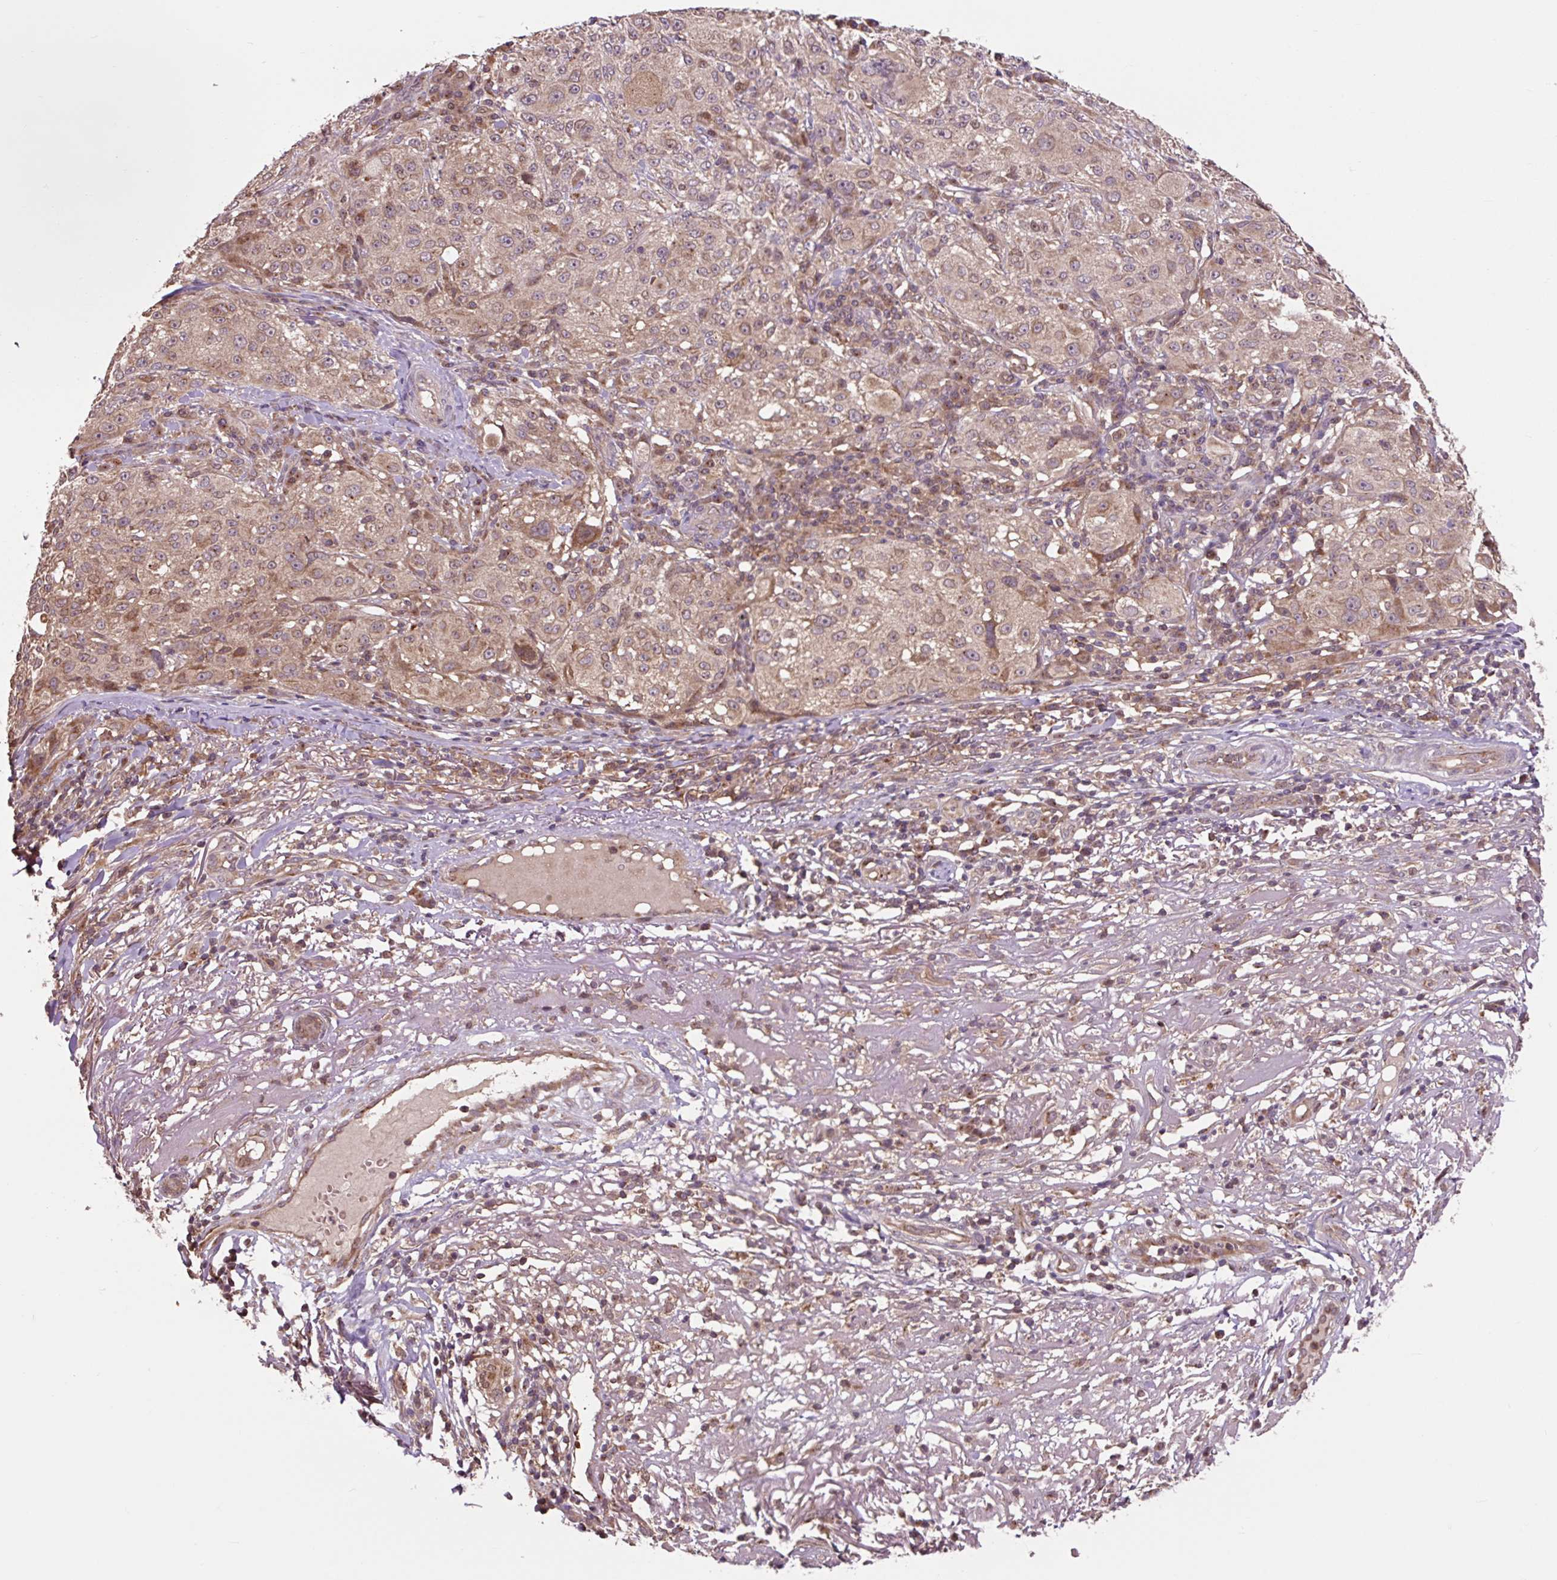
{"staining": {"intensity": "weak", "quantity": "25%-75%", "location": "cytoplasmic/membranous"}, "tissue": "melanoma", "cell_type": "Tumor cells", "image_type": "cancer", "snomed": [{"axis": "morphology", "description": "Necrosis, NOS"}, {"axis": "morphology", "description": "Malignant melanoma, NOS"}, {"axis": "topography", "description": "Skin"}], "caption": "IHC of human malignant melanoma exhibits low levels of weak cytoplasmic/membranous staining in approximately 25%-75% of tumor cells.", "gene": "MMS19", "patient": {"sex": "female", "age": 87}}